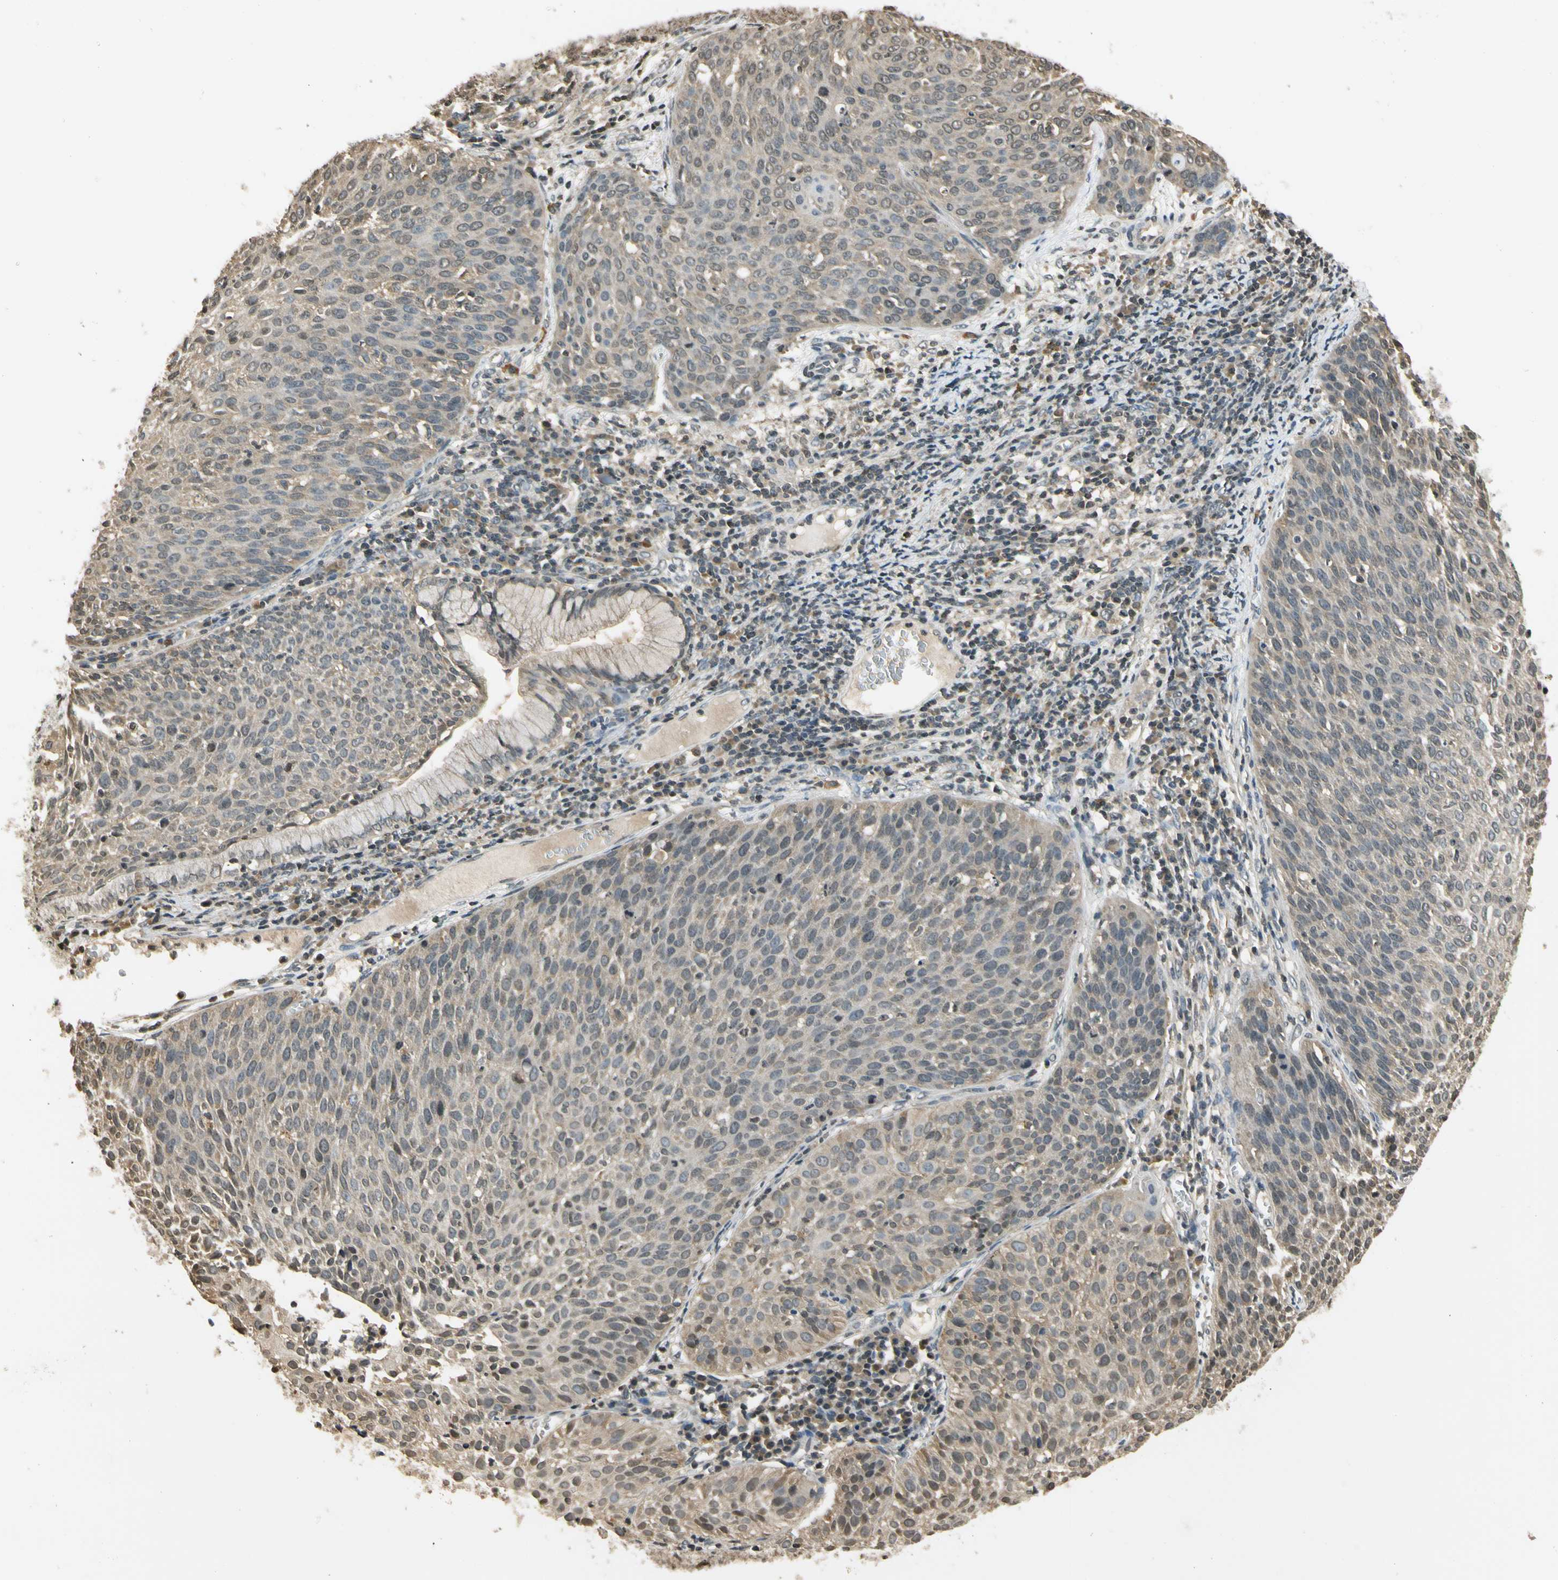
{"staining": {"intensity": "weak", "quantity": ">75%", "location": "cytoplasmic/membranous"}, "tissue": "cervical cancer", "cell_type": "Tumor cells", "image_type": "cancer", "snomed": [{"axis": "morphology", "description": "Squamous cell carcinoma, NOS"}, {"axis": "topography", "description": "Cervix"}], "caption": "Cervical cancer (squamous cell carcinoma) was stained to show a protein in brown. There is low levels of weak cytoplasmic/membranous positivity in about >75% of tumor cells.", "gene": "SOD1", "patient": {"sex": "female", "age": 38}}